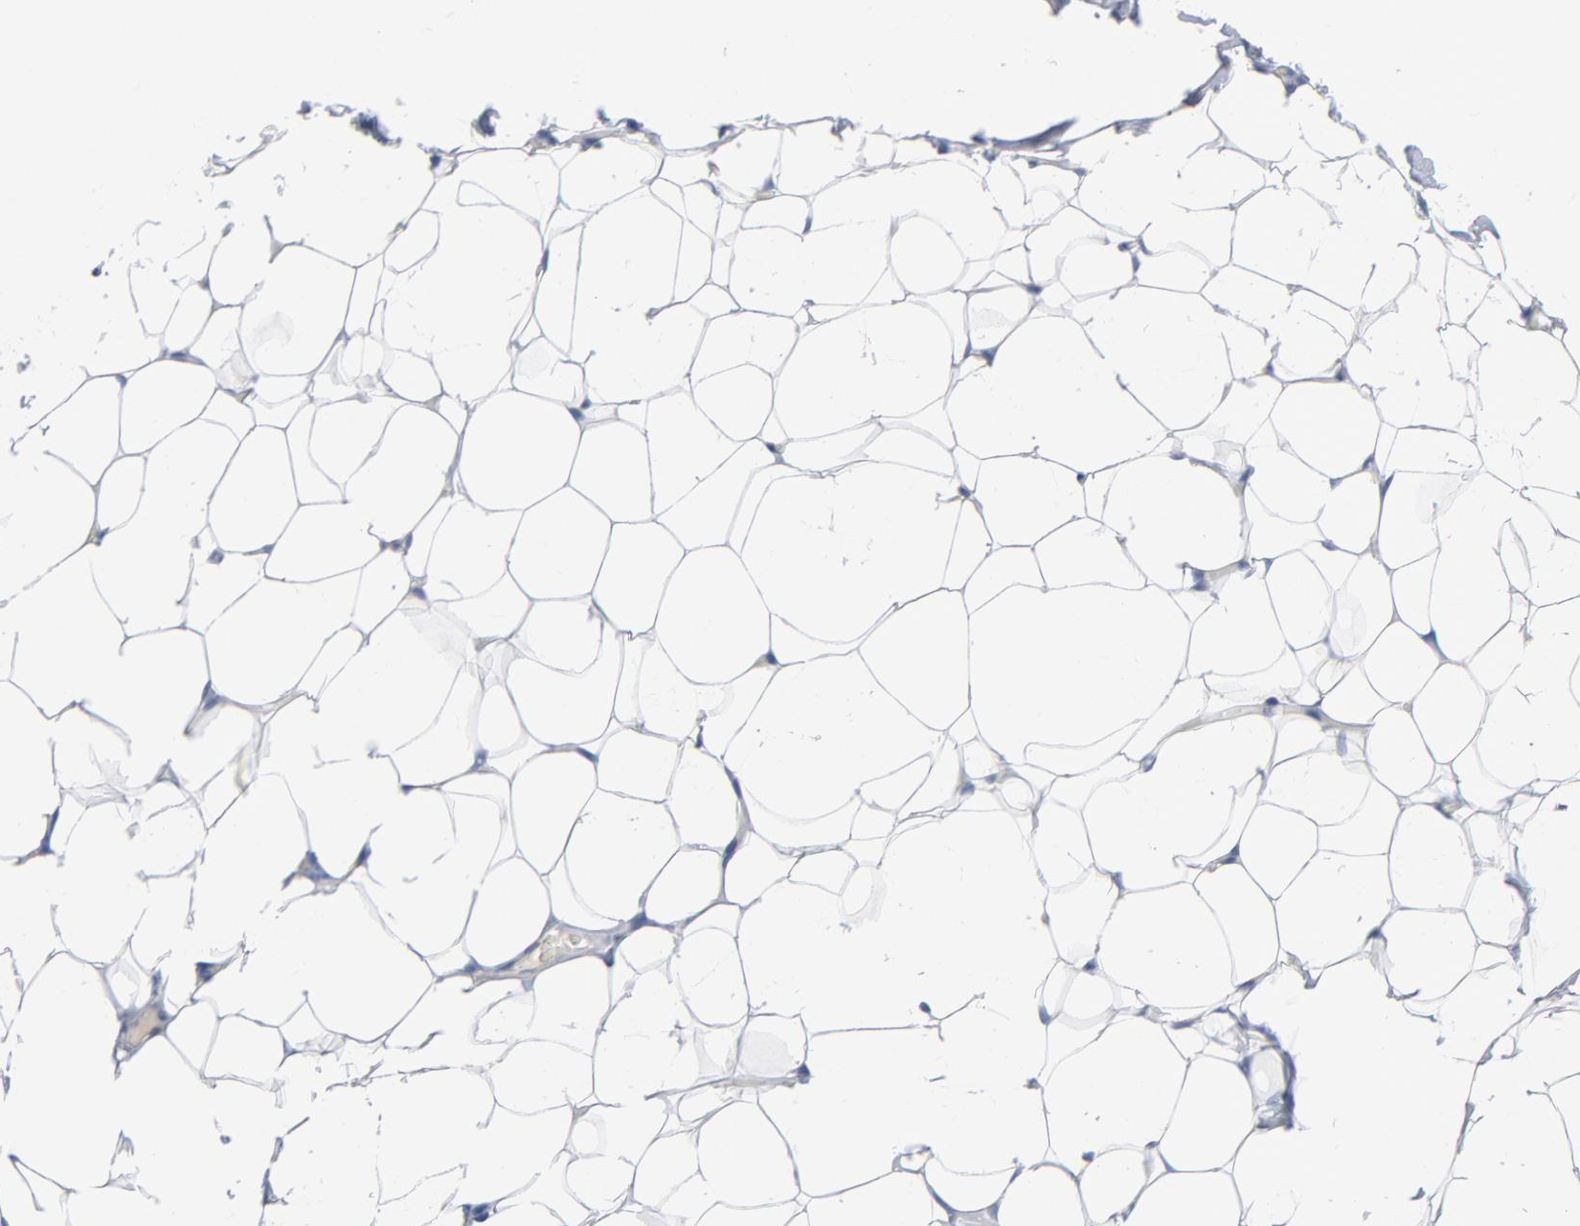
{"staining": {"intensity": "negative", "quantity": "none", "location": "none"}, "tissue": "adipose tissue", "cell_type": "Adipocytes", "image_type": "normal", "snomed": [{"axis": "morphology", "description": "Normal tissue, NOS"}, {"axis": "topography", "description": "Soft tissue"}], "caption": "A high-resolution micrograph shows IHC staining of normal adipose tissue, which displays no significant expression in adipocytes.", "gene": "CDC20", "patient": {"sex": "male", "age": 26}}